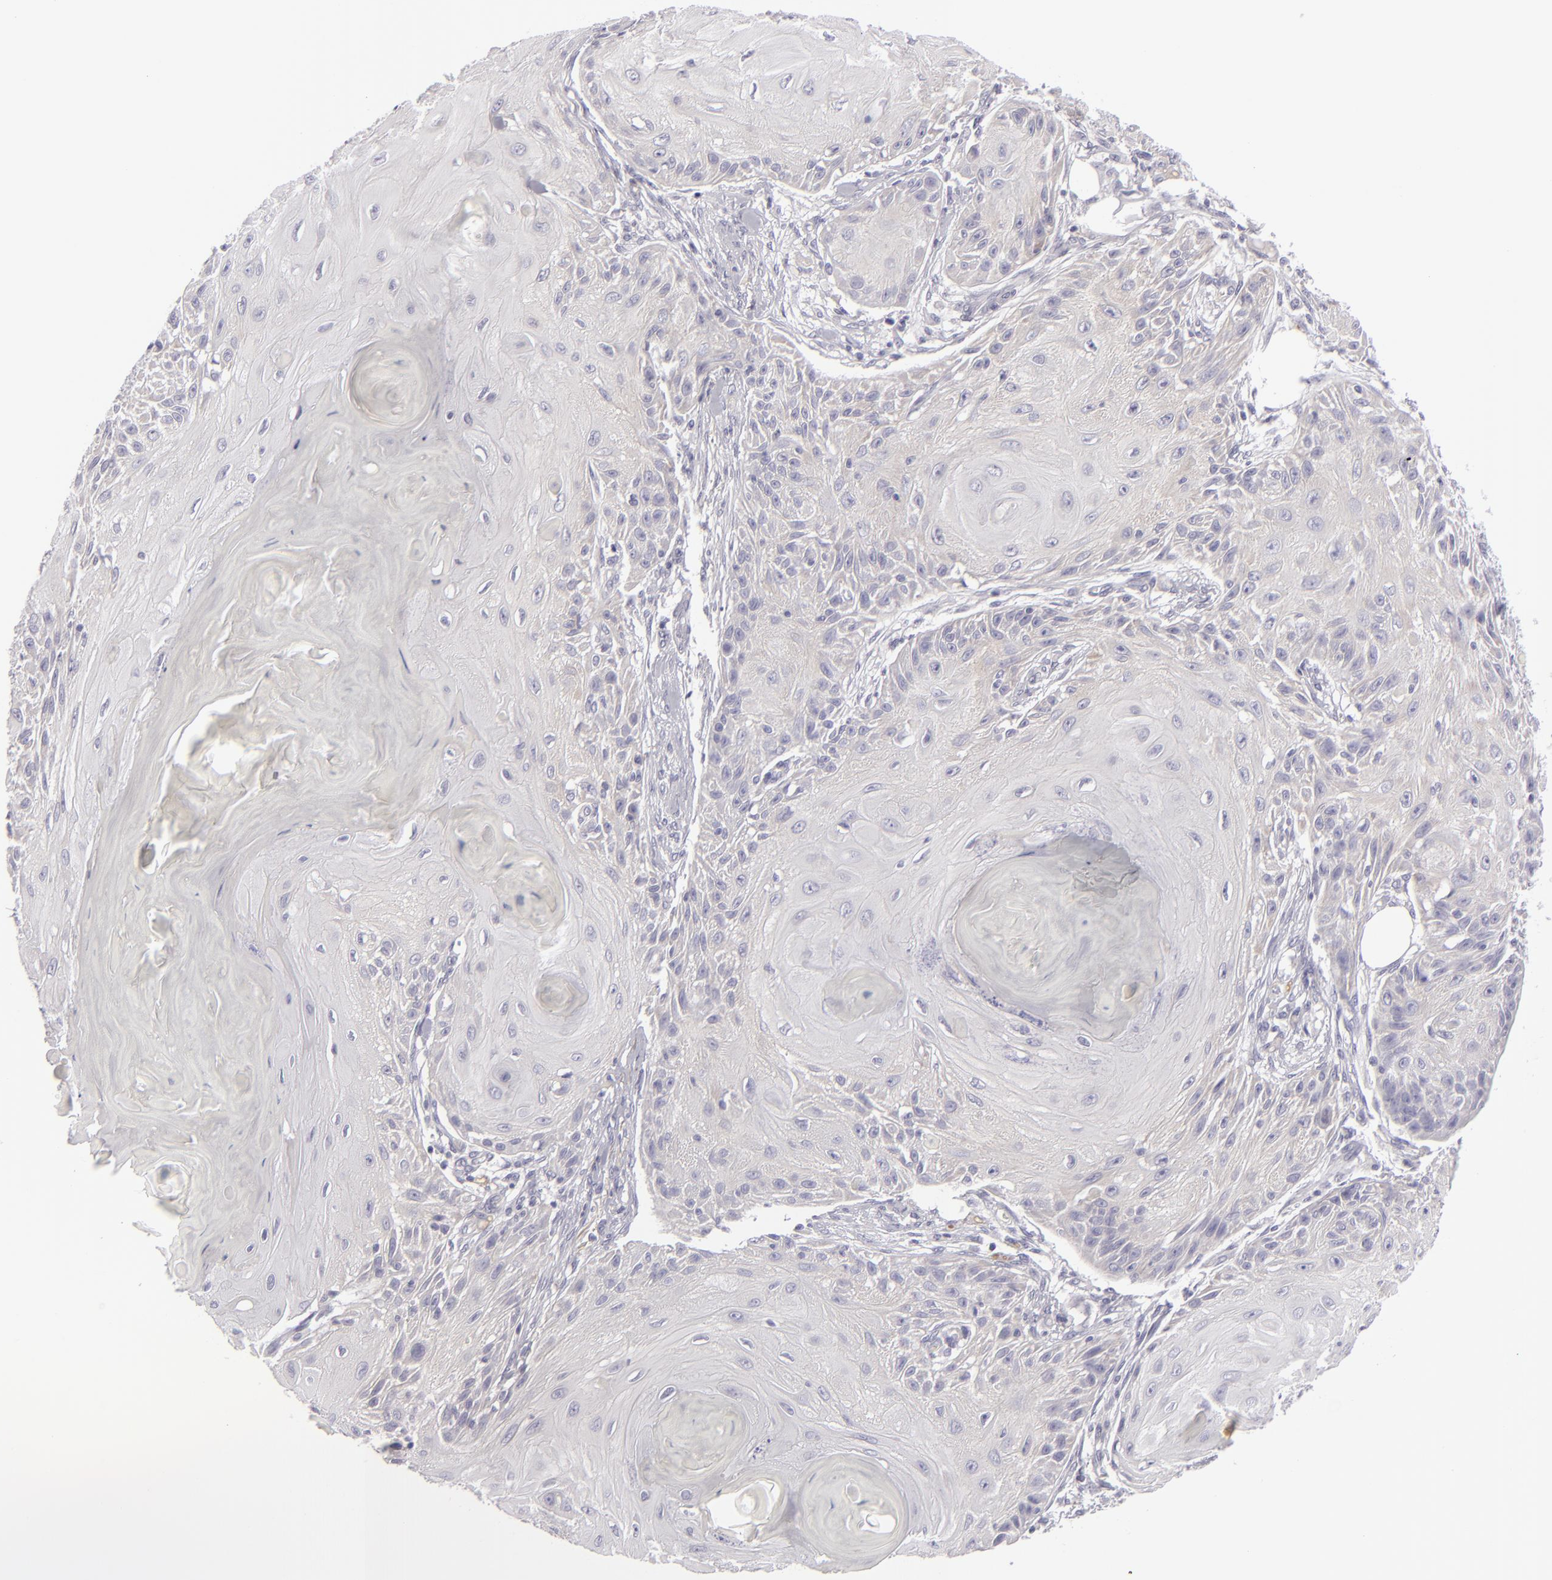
{"staining": {"intensity": "negative", "quantity": "none", "location": "none"}, "tissue": "skin cancer", "cell_type": "Tumor cells", "image_type": "cancer", "snomed": [{"axis": "morphology", "description": "Squamous cell carcinoma, NOS"}, {"axis": "topography", "description": "Skin"}], "caption": "The immunohistochemistry micrograph has no significant expression in tumor cells of skin cancer (squamous cell carcinoma) tissue.", "gene": "DLG4", "patient": {"sex": "female", "age": 88}}